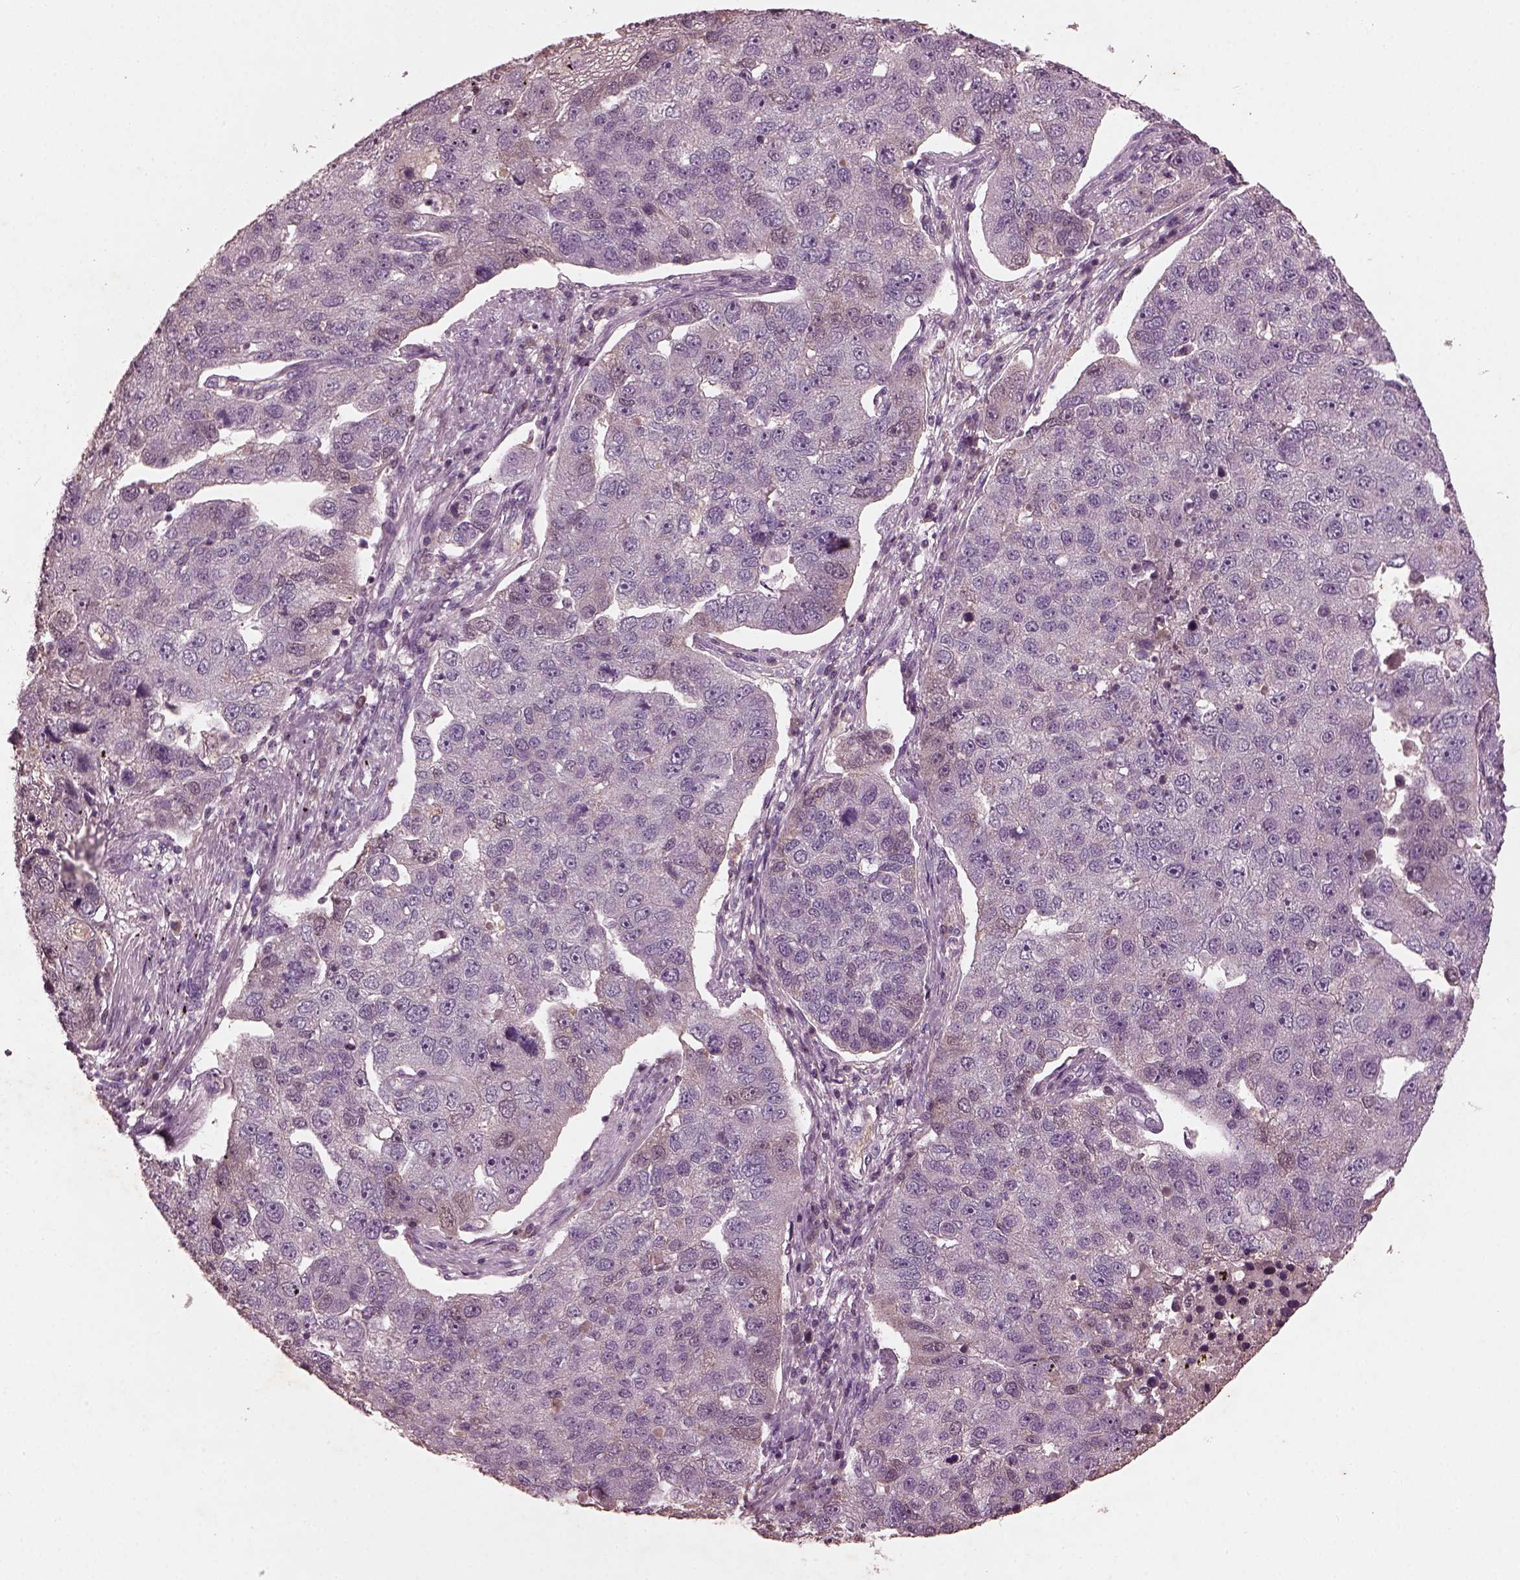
{"staining": {"intensity": "negative", "quantity": "none", "location": "none"}, "tissue": "pancreatic cancer", "cell_type": "Tumor cells", "image_type": "cancer", "snomed": [{"axis": "morphology", "description": "Adenocarcinoma, NOS"}, {"axis": "topography", "description": "Pancreas"}], "caption": "This is a photomicrograph of immunohistochemistry staining of adenocarcinoma (pancreatic), which shows no staining in tumor cells.", "gene": "FRRS1L", "patient": {"sex": "female", "age": 61}}